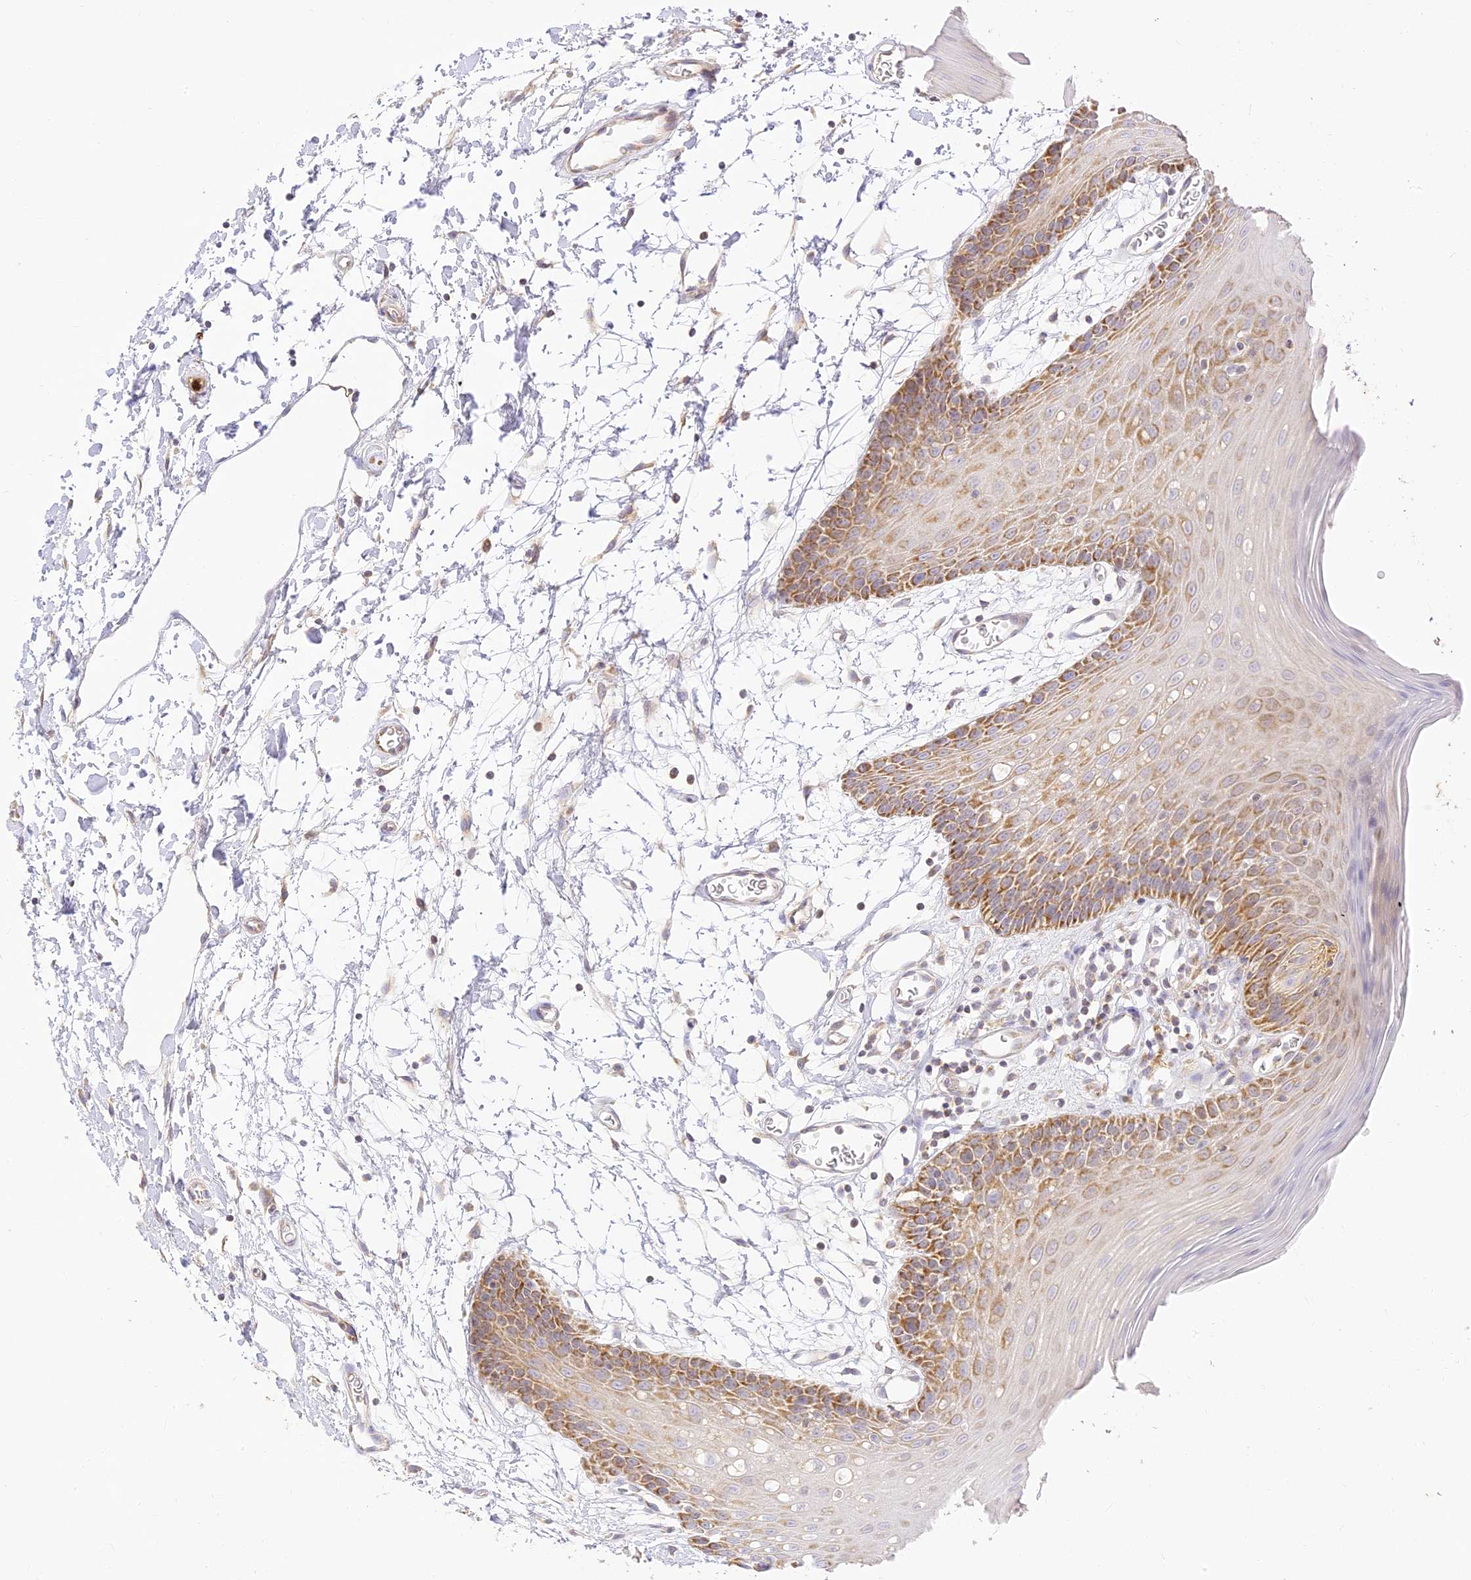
{"staining": {"intensity": "moderate", "quantity": "25%-75%", "location": "cytoplasmic/membranous"}, "tissue": "oral mucosa", "cell_type": "Squamous epithelial cells", "image_type": "normal", "snomed": [{"axis": "morphology", "description": "Normal tissue, NOS"}, {"axis": "topography", "description": "Skeletal muscle"}, {"axis": "topography", "description": "Oral tissue"}, {"axis": "topography", "description": "Salivary gland"}, {"axis": "topography", "description": "Peripheral nerve tissue"}], "caption": "High-magnification brightfield microscopy of unremarkable oral mucosa stained with DAB (brown) and counterstained with hematoxylin (blue). squamous epithelial cells exhibit moderate cytoplasmic/membranous staining is identified in approximately25%-75% of cells.", "gene": "LRRC15", "patient": {"sex": "male", "age": 54}}